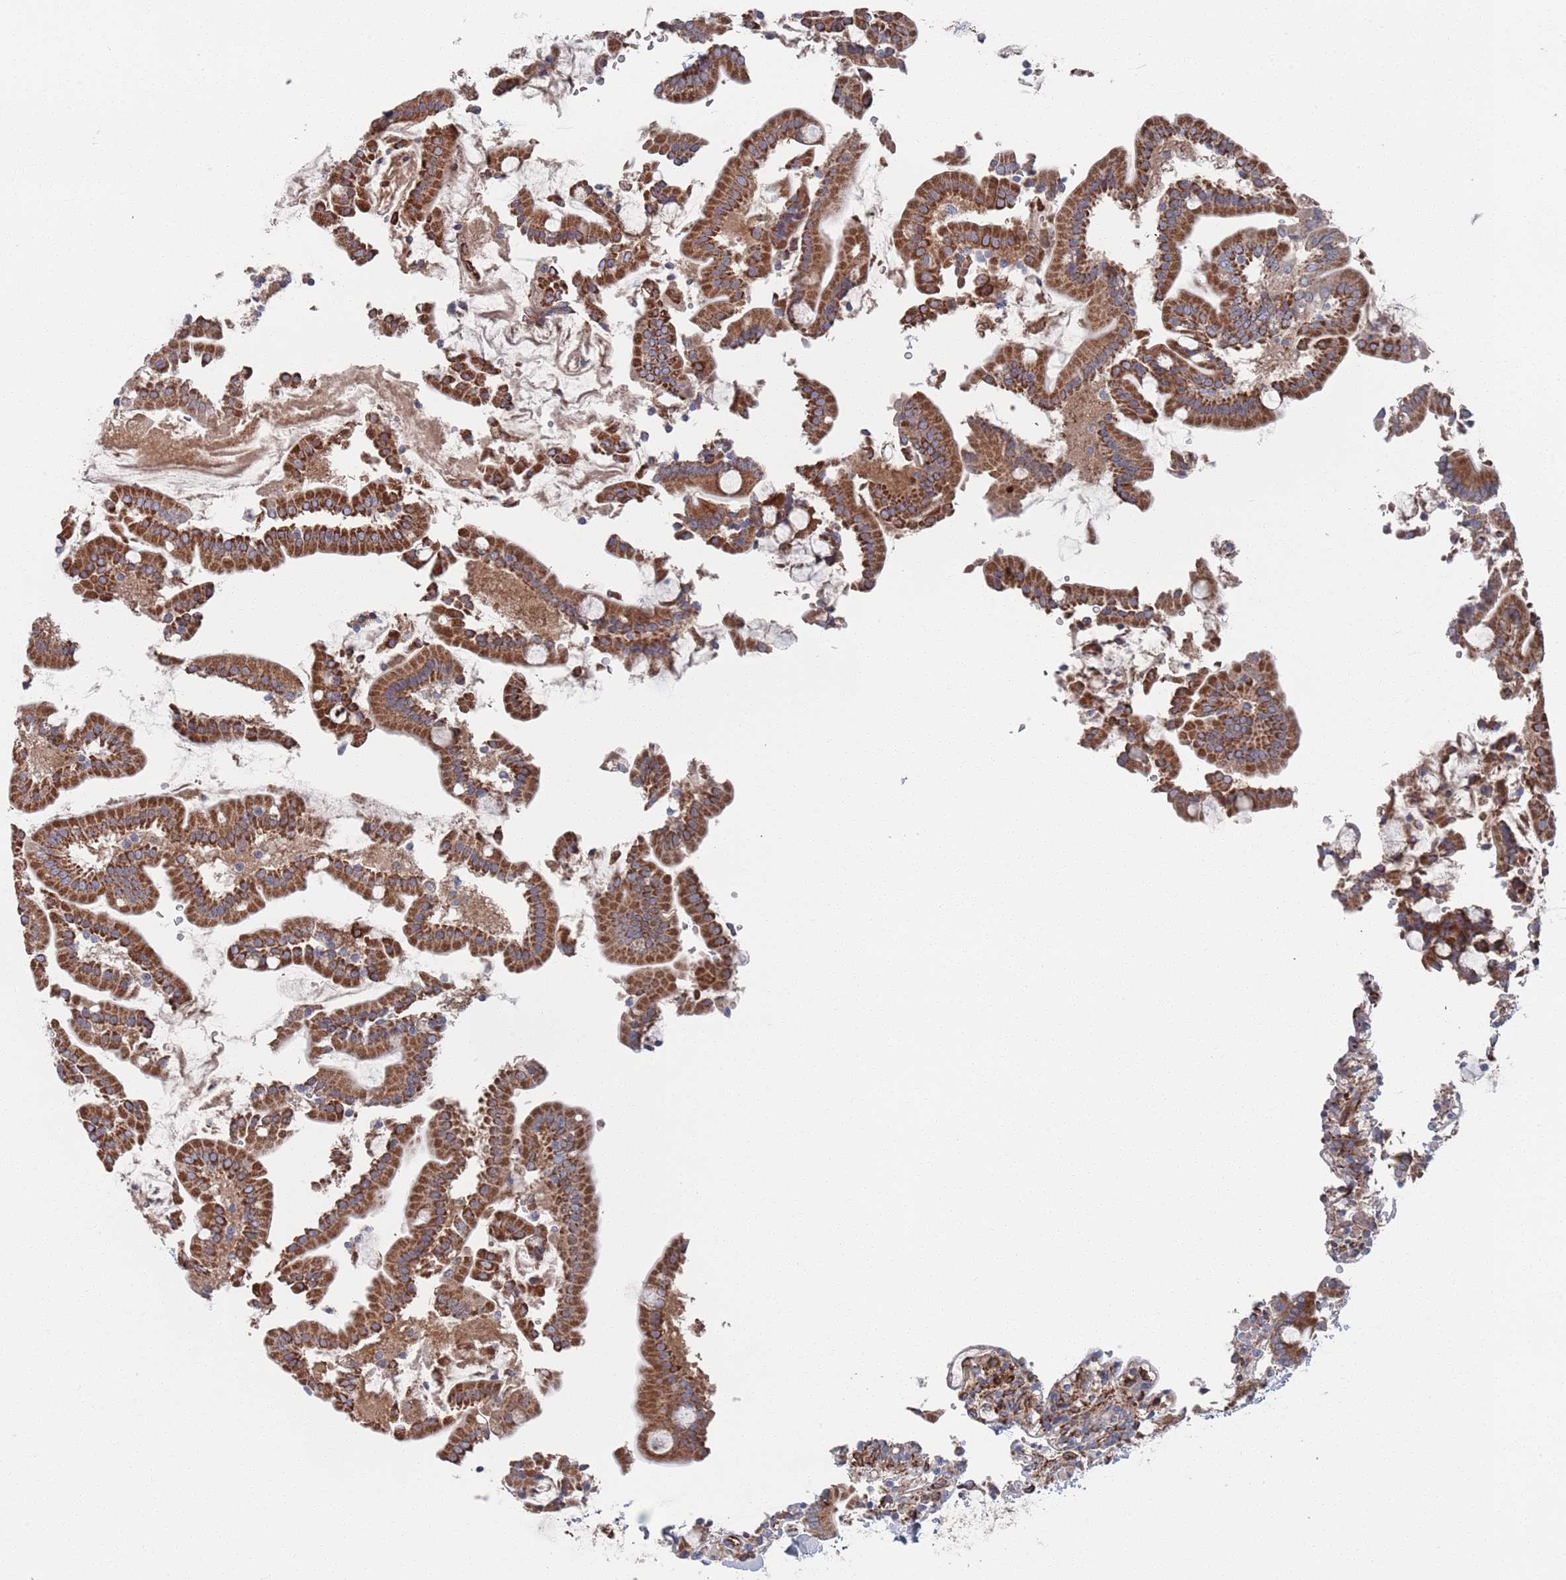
{"staining": {"intensity": "strong", "quantity": ">75%", "location": "cytoplasmic/membranous"}, "tissue": "duodenum", "cell_type": "Glandular cells", "image_type": "normal", "snomed": [{"axis": "morphology", "description": "Normal tissue, NOS"}, {"axis": "topography", "description": "Duodenum"}], "caption": "IHC image of normal human duodenum stained for a protein (brown), which shows high levels of strong cytoplasmic/membranous expression in approximately >75% of glandular cells.", "gene": "CCDC106", "patient": {"sex": "male", "age": 55}}